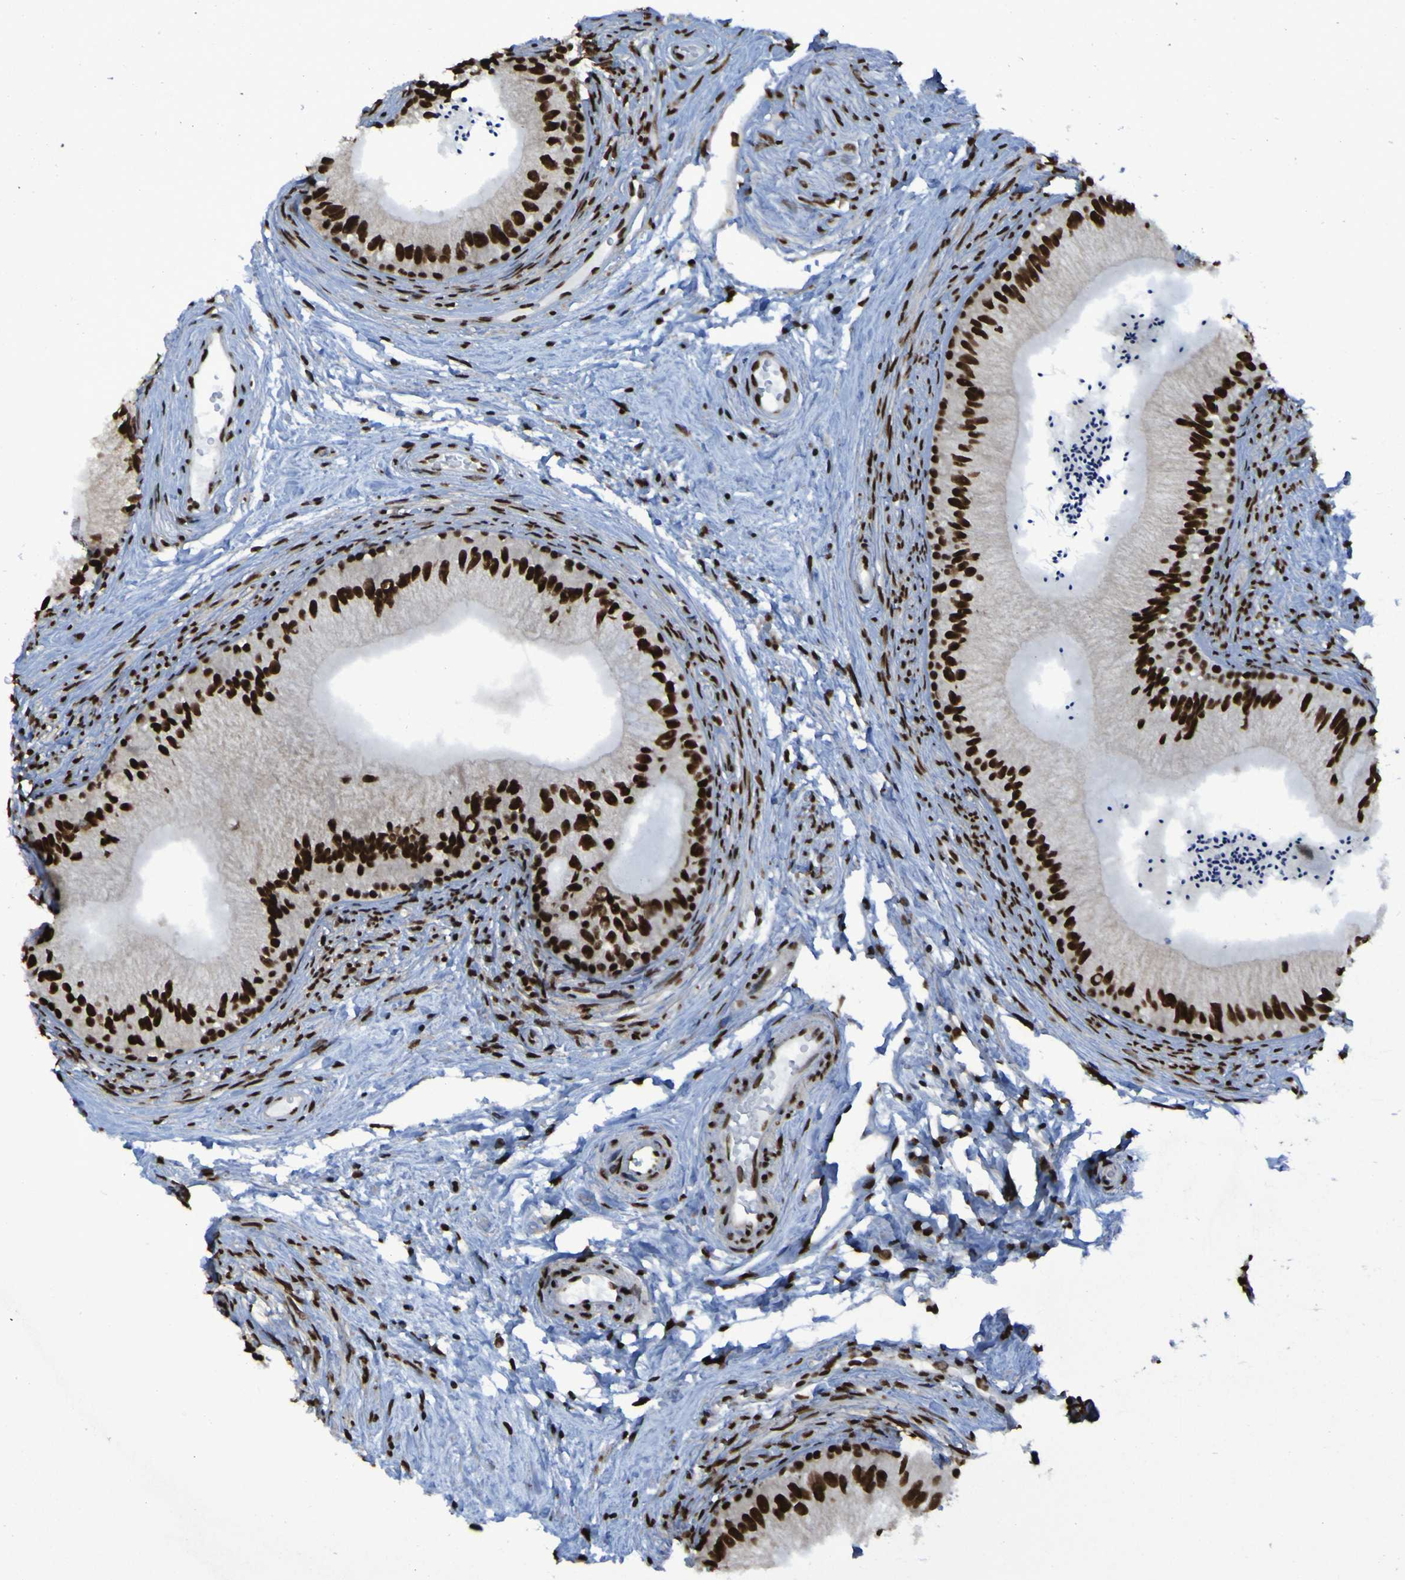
{"staining": {"intensity": "strong", "quantity": ">75%", "location": "nuclear"}, "tissue": "epididymis", "cell_type": "Glandular cells", "image_type": "normal", "snomed": [{"axis": "morphology", "description": "Normal tissue, NOS"}, {"axis": "topography", "description": "Epididymis"}], "caption": "Strong nuclear protein staining is appreciated in about >75% of glandular cells in epididymis. Nuclei are stained in blue.", "gene": "HNRNPR", "patient": {"sex": "male", "age": 56}}